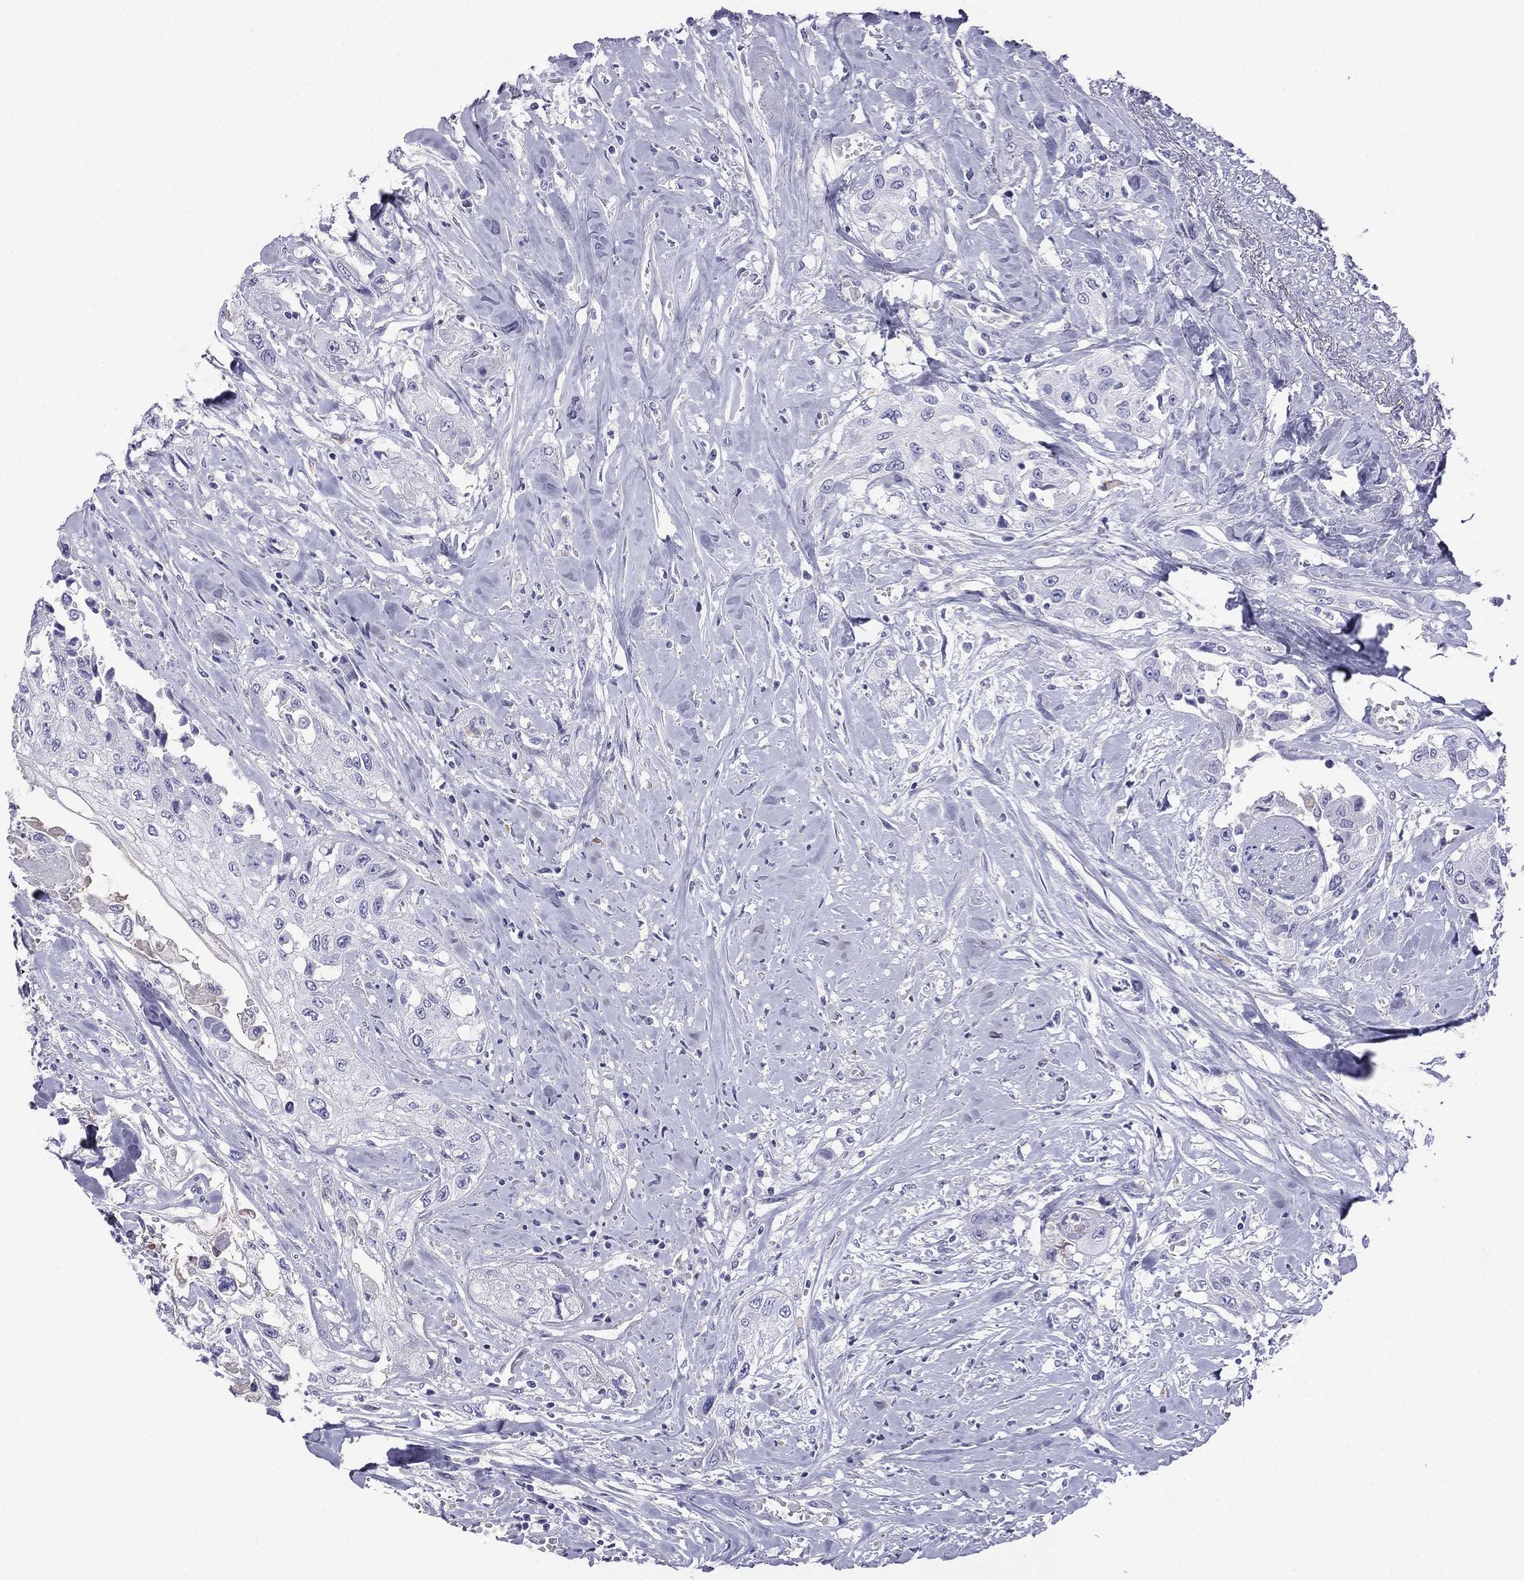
{"staining": {"intensity": "negative", "quantity": "none", "location": "none"}, "tissue": "head and neck cancer", "cell_type": "Tumor cells", "image_type": "cancer", "snomed": [{"axis": "morphology", "description": "Normal tissue, NOS"}, {"axis": "morphology", "description": "Squamous cell carcinoma, NOS"}, {"axis": "topography", "description": "Oral tissue"}, {"axis": "topography", "description": "Peripheral nerve tissue"}, {"axis": "topography", "description": "Head-Neck"}], "caption": "Tumor cells are negative for protein expression in human head and neck squamous cell carcinoma.", "gene": "ALOXE3", "patient": {"sex": "female", "age": 59}}